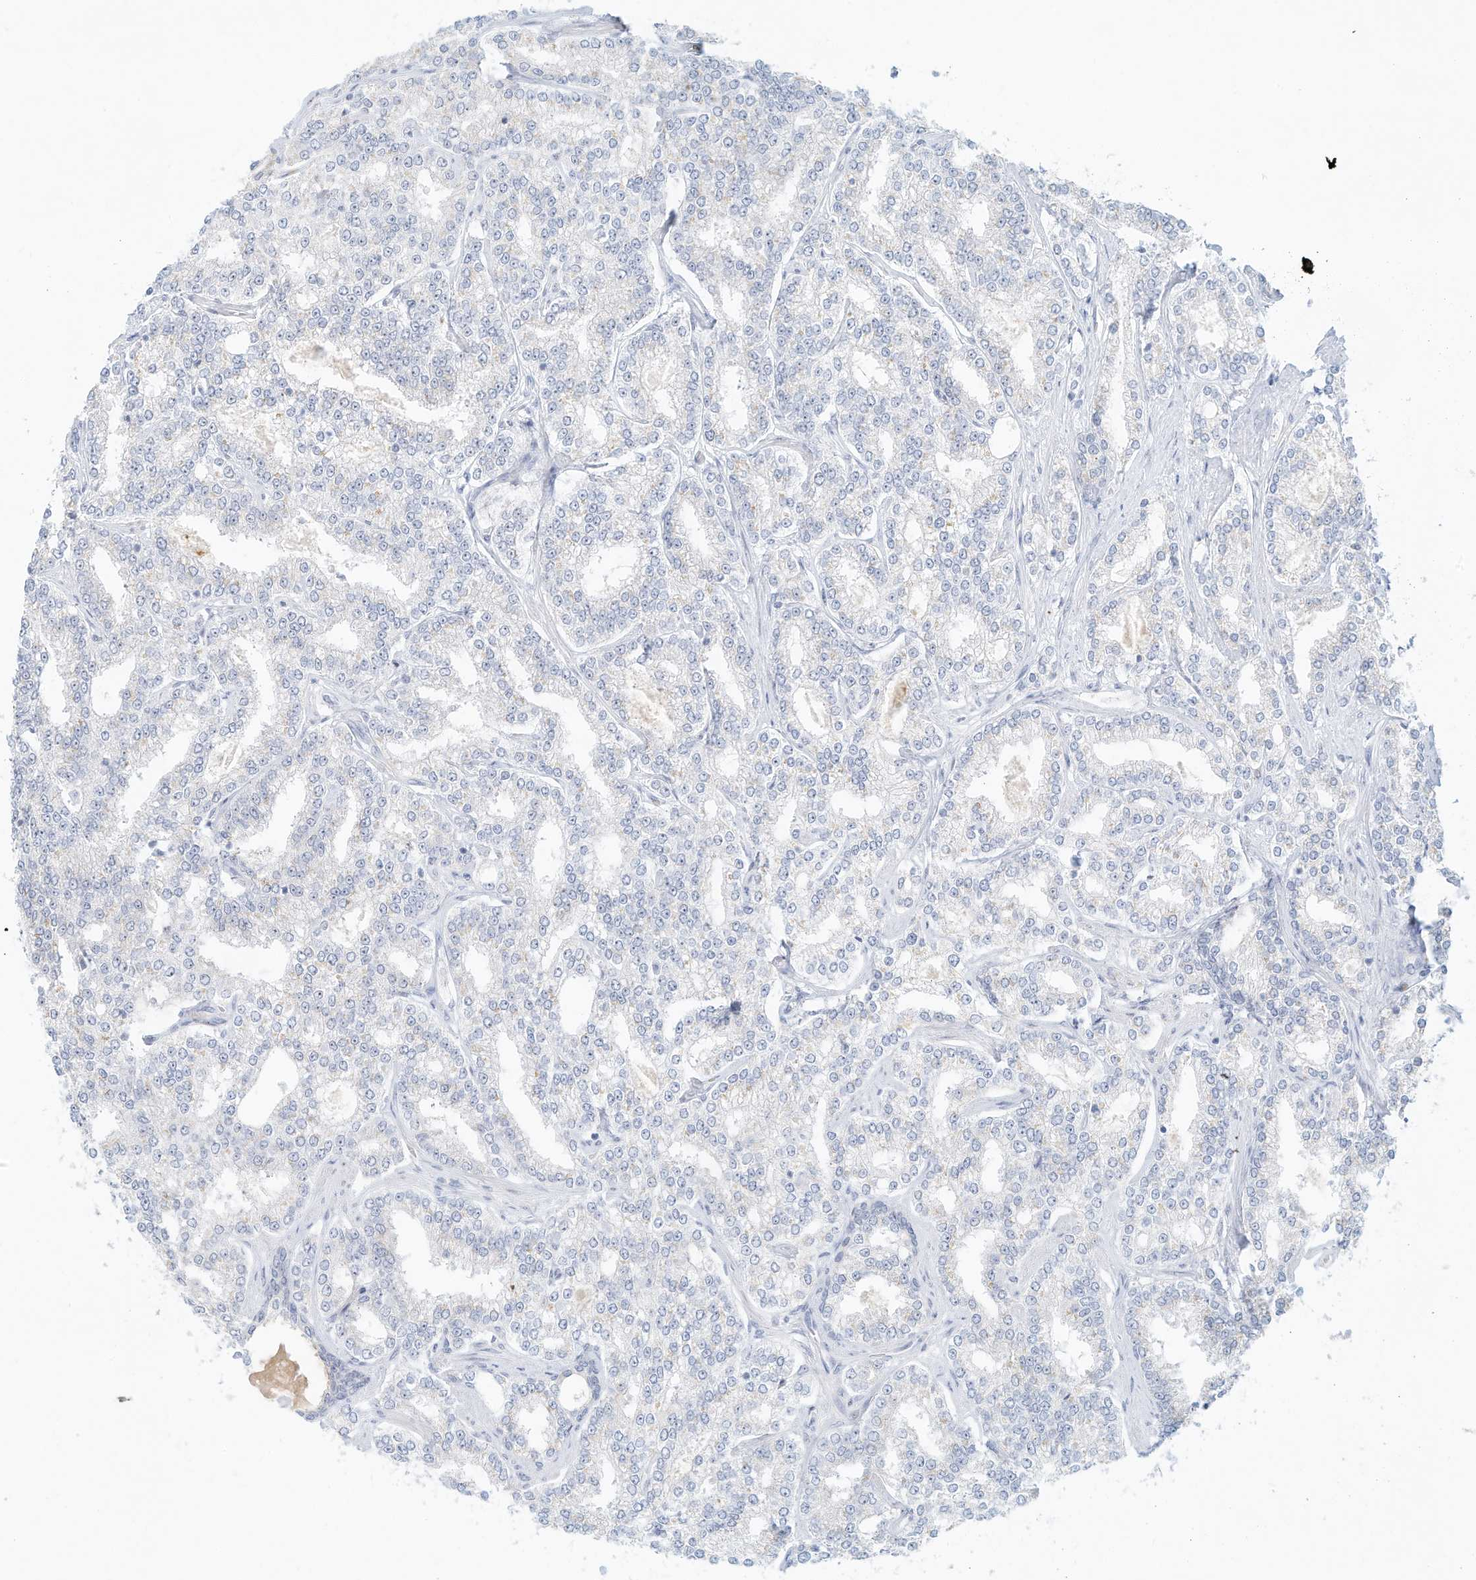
{"staining": {"intensity": "negative", "quantity": "none", "location": "none"}, "tissue": "prostate cancer", "cell_type": "Tumor cells", "image_type": "cancer", "snomed": [{"axis": "morphology", "description": "Normal tissue, NOS"}, {"axis": "morphology", "description": "Adenocarcinoma, High grade"}, {"axis": "topography", "description": "Prostate"}], "caption": "Prostate cancer (adenocarcinoma (high-grade)) was stained to show a protein in brown. There is no significant staining in tumor cells. The staining was performed using DAB (3,3'-diaminobenzidine) to visualize the protein expression in brown, while the nuclei were stained in blue with hematoxylin (Magnification: 20x).", "gene": "PAK6", "patient": {"sex": "male", "age": 83}}